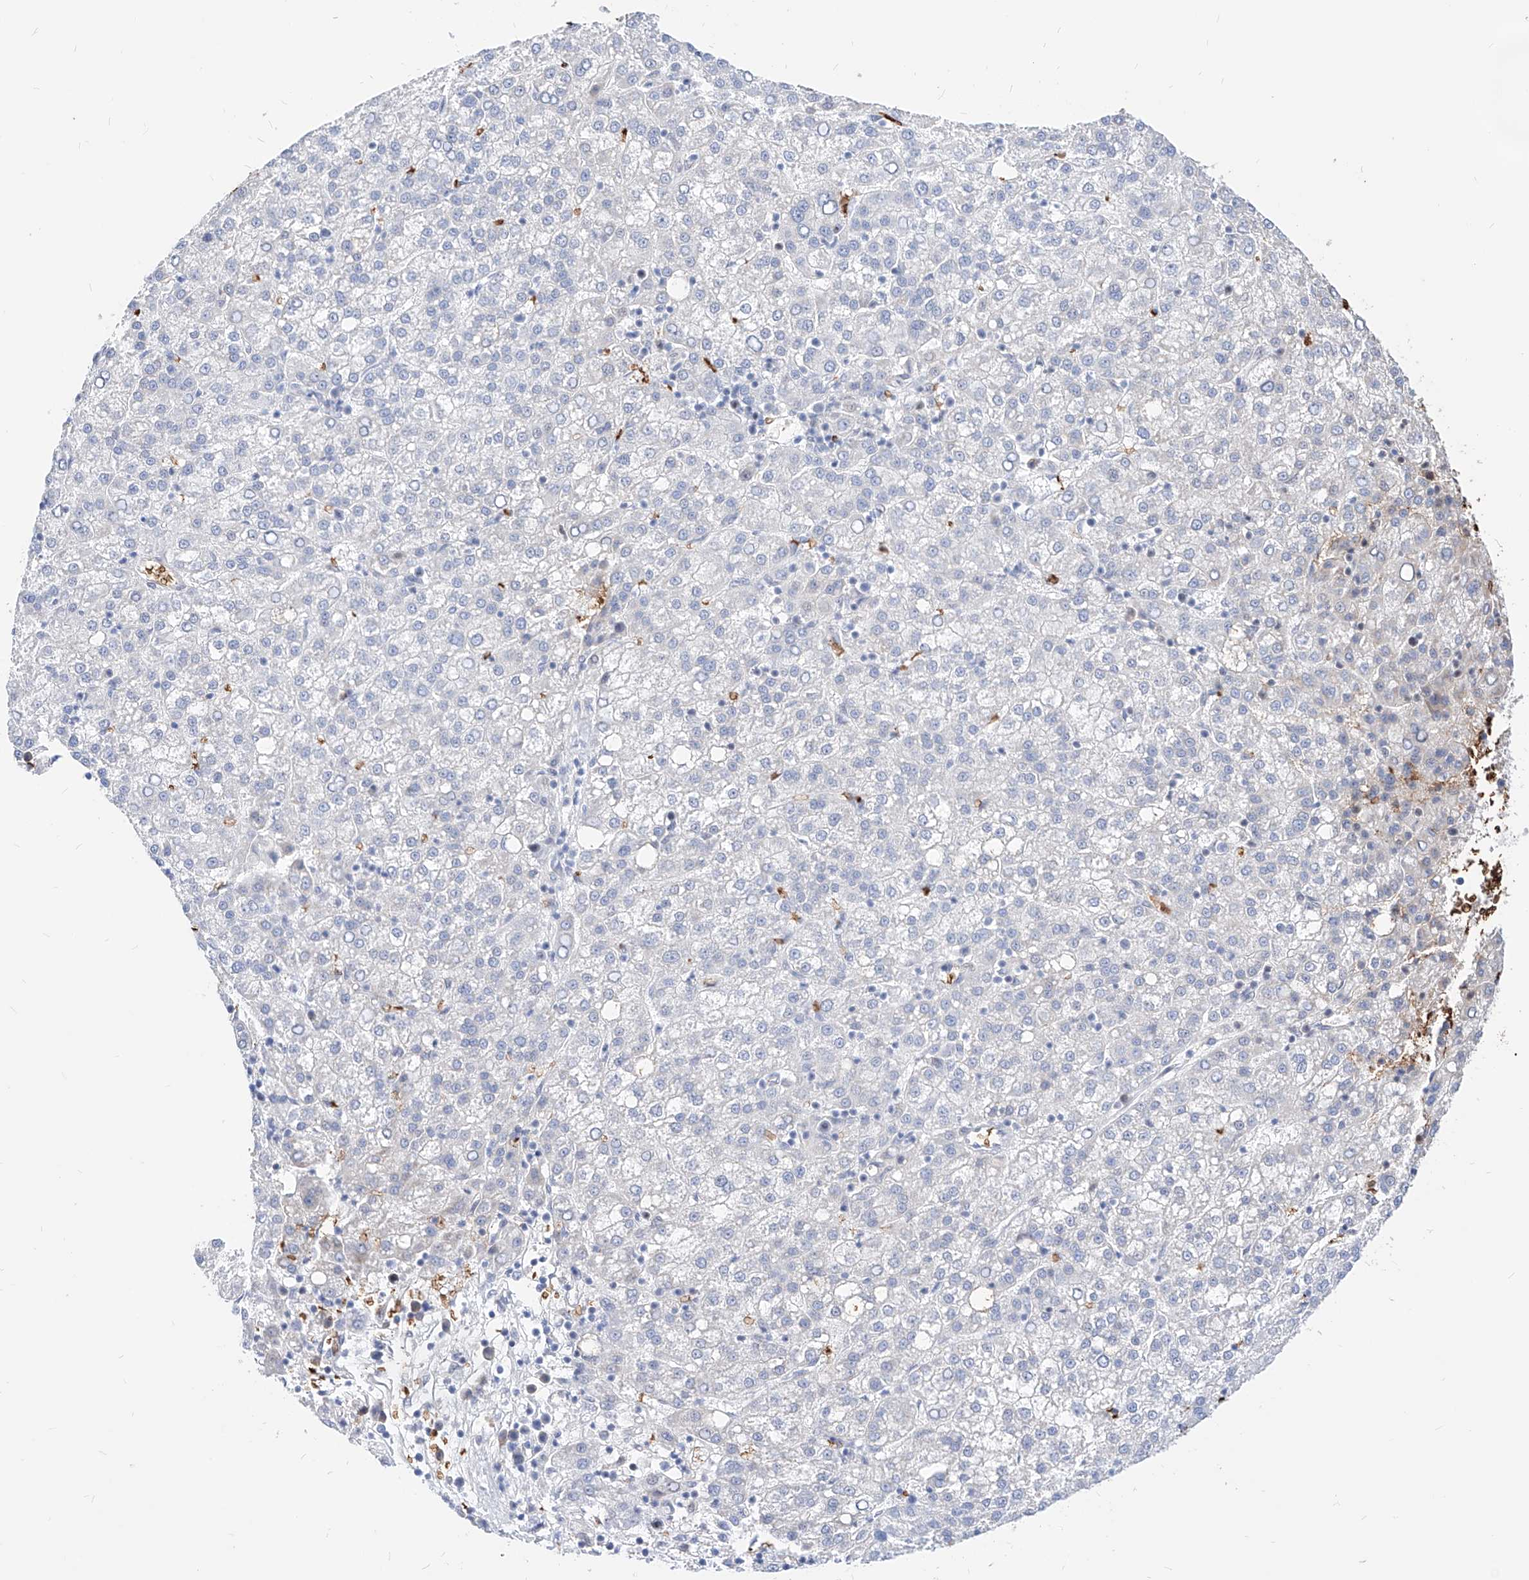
{"staining": {"intensity": "negative", "quantity": "none", "location": "none"}, "tissue": "liver cancer", "cell_type": "Tumor cells", "image_type": "cancer", "snomed": [{"axis": "morphology", "description": "Carcinoma, Hepatocellular, NOS"}, {"axis": "topography", "description": "Liver"}], "caption": "This photomicrograph is of liver hepatocellular carcinoma stained with IHC to label a protein in brown with the nuclei are counter-stained blue. There is no positivity in tumor cells. (Immunohistochemistry (ihc), brightfield microscopy, high magnification).", "gene": "ZFP42", "patient": {"sex": "female", "age": 58}}